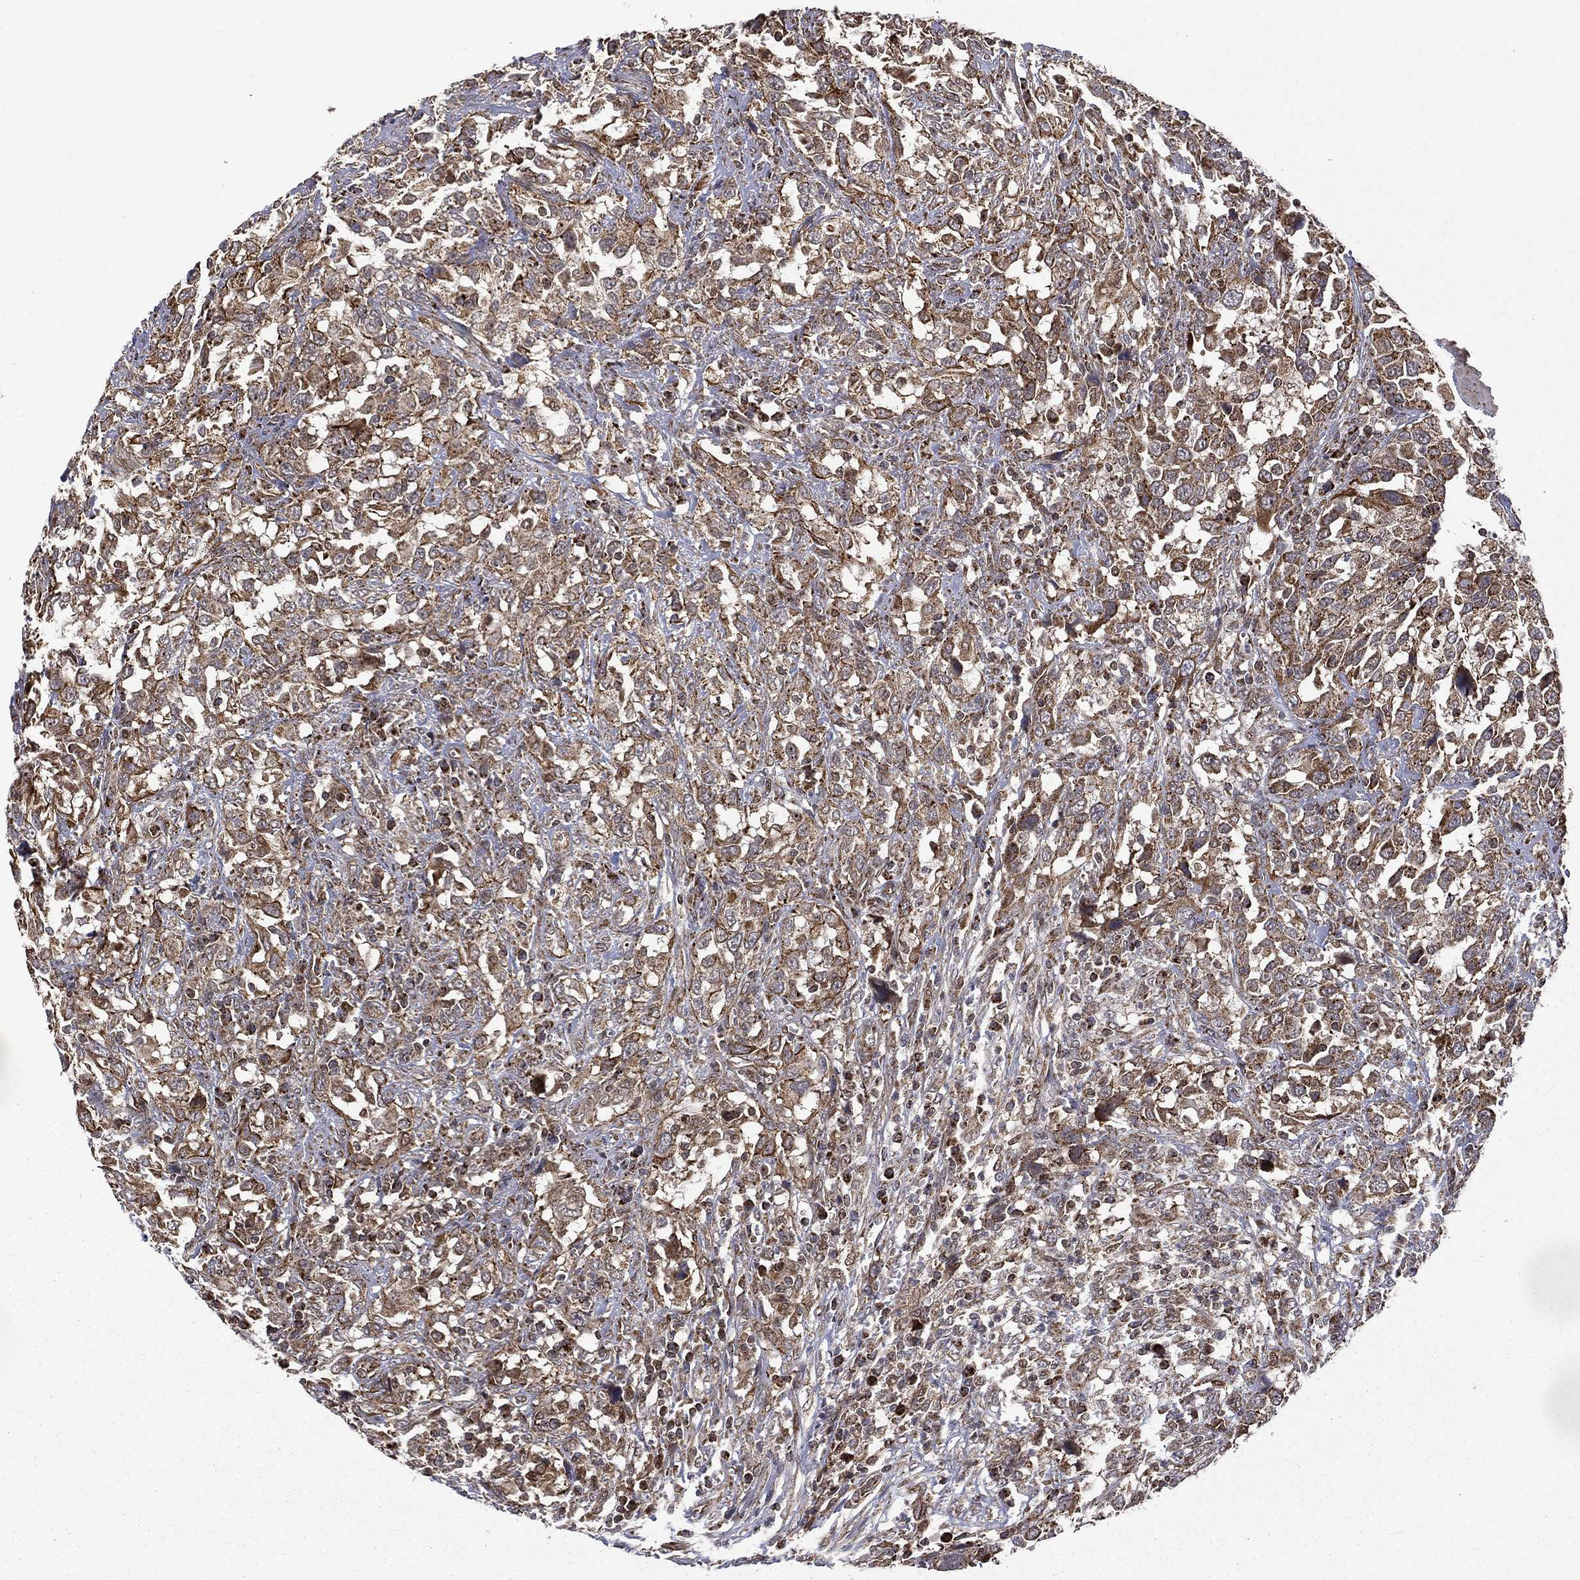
{"staining": {"intensity": "moderate", "quantity": ">75%", "location": "cytoplasmic/membranous"}, "tissue": "urothelial cancer", "cell_type": "Tumor cells", "image_type": "cancer", "snomed": [{"axis": "morphology", "description": "Urothelial carcinoma, NOS"}, {"axis": "morphology", "description": "Urothelial carcinoma, High grade"}, {"axis": "topography", "description": "Urinary bladder"}], "caption": "Immunohistochemical staining of human transitional cell carcinoma demonstrates medium levels of moderate cytoplasmic/membranous positivity in approximately >75% of tumor cells. Nuclei are stained in blue.", "gene": "GIMAP6", "patient": {"sex": "female", "age": 64}}